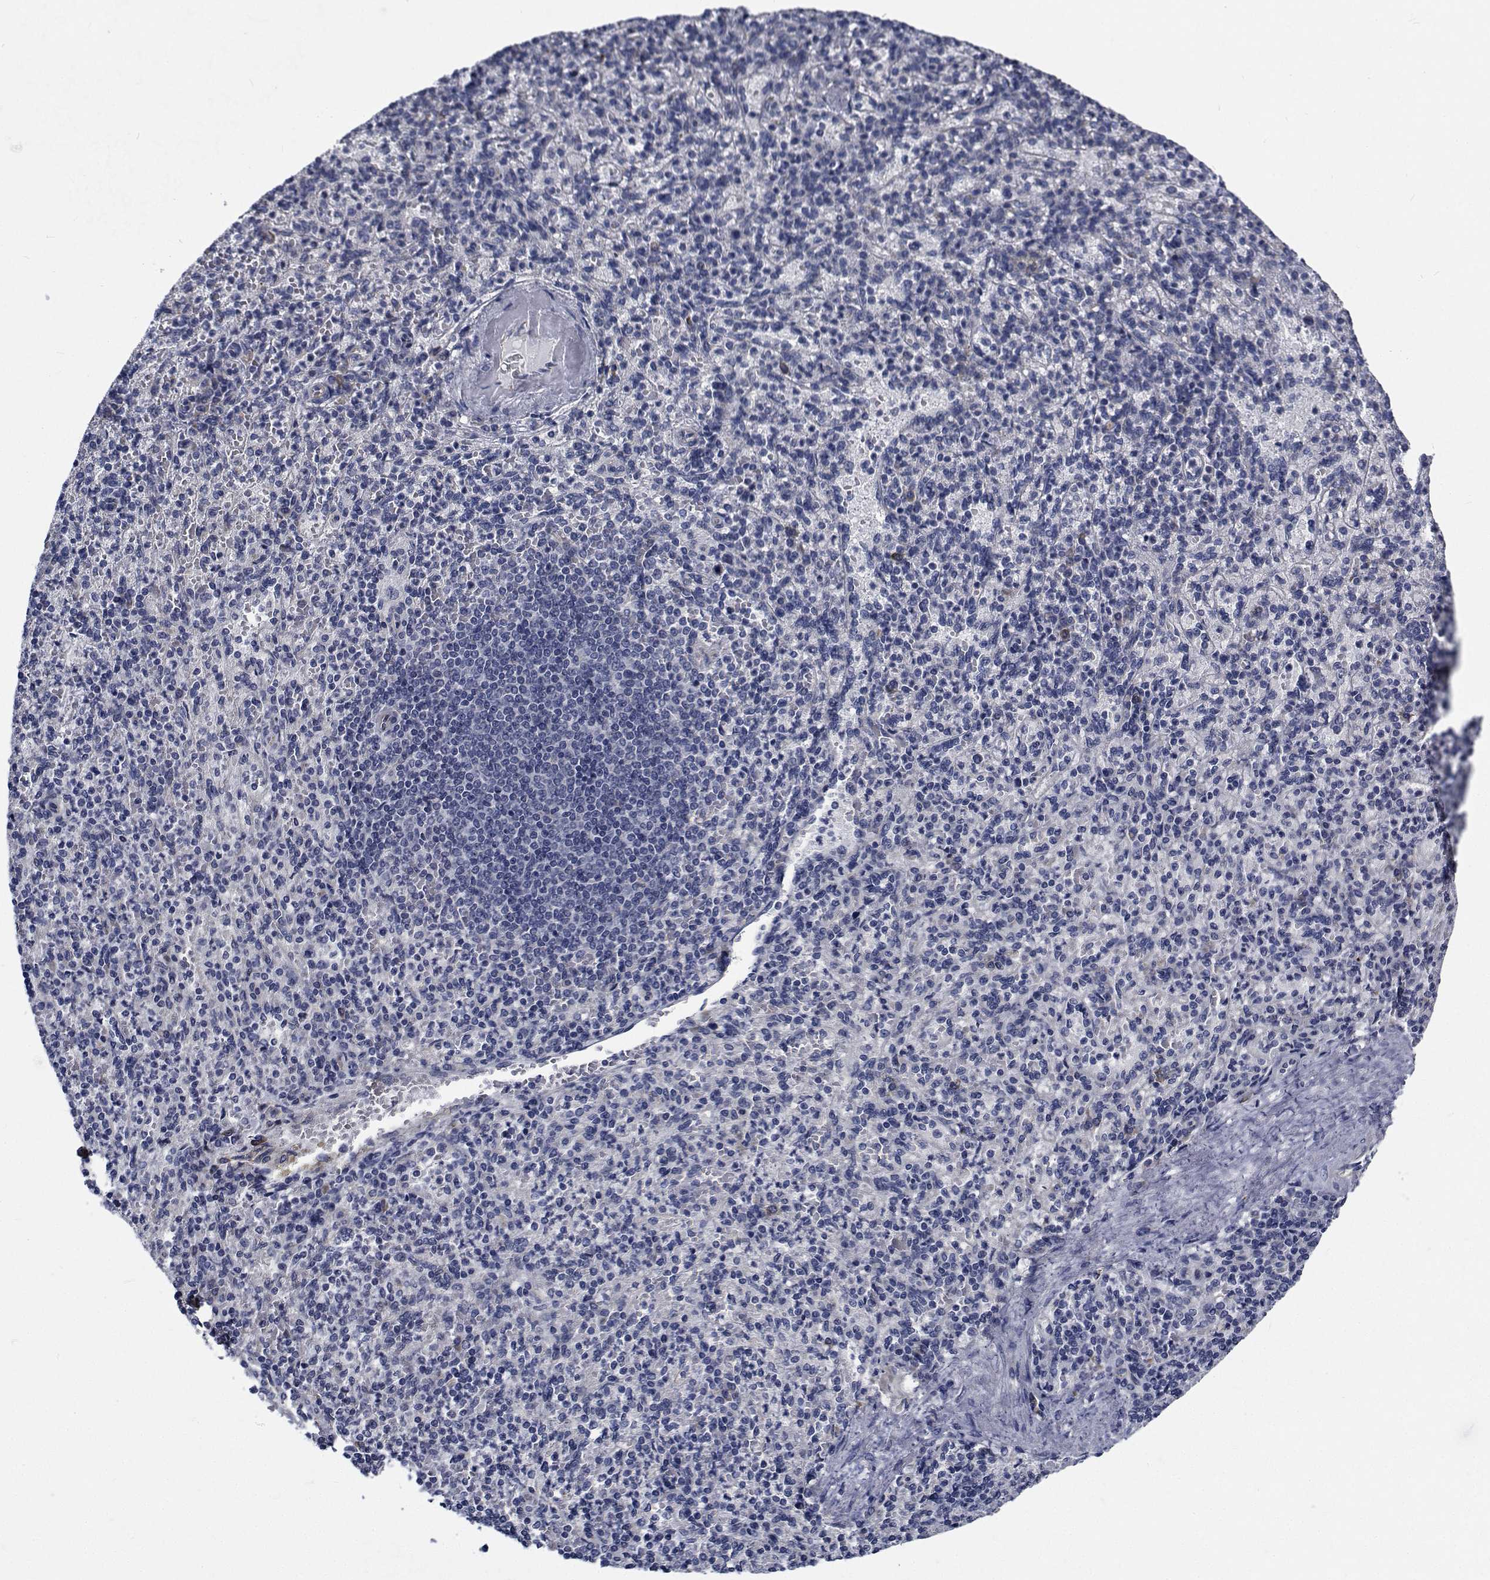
{"staining": {"intensity": "negative", "quantity": "none", "location": "none"}, "tissue": "spleen", "cell_type": "Cells in red pulp", "image_type": "normal", "snomed": [{"axis": "morphology", "description": "Normal tissue, NOS"}, {"axis": "topography", "description": "Spleen"}], "caption": "Unremarkable spleen was stained to show a protein in brown. There is no significant staining in cells in red pulp. (IHC, brightfield microscopy, high magnification).", "gene": "TTBK1", "patient": {"sex": "female", "age": 74}}